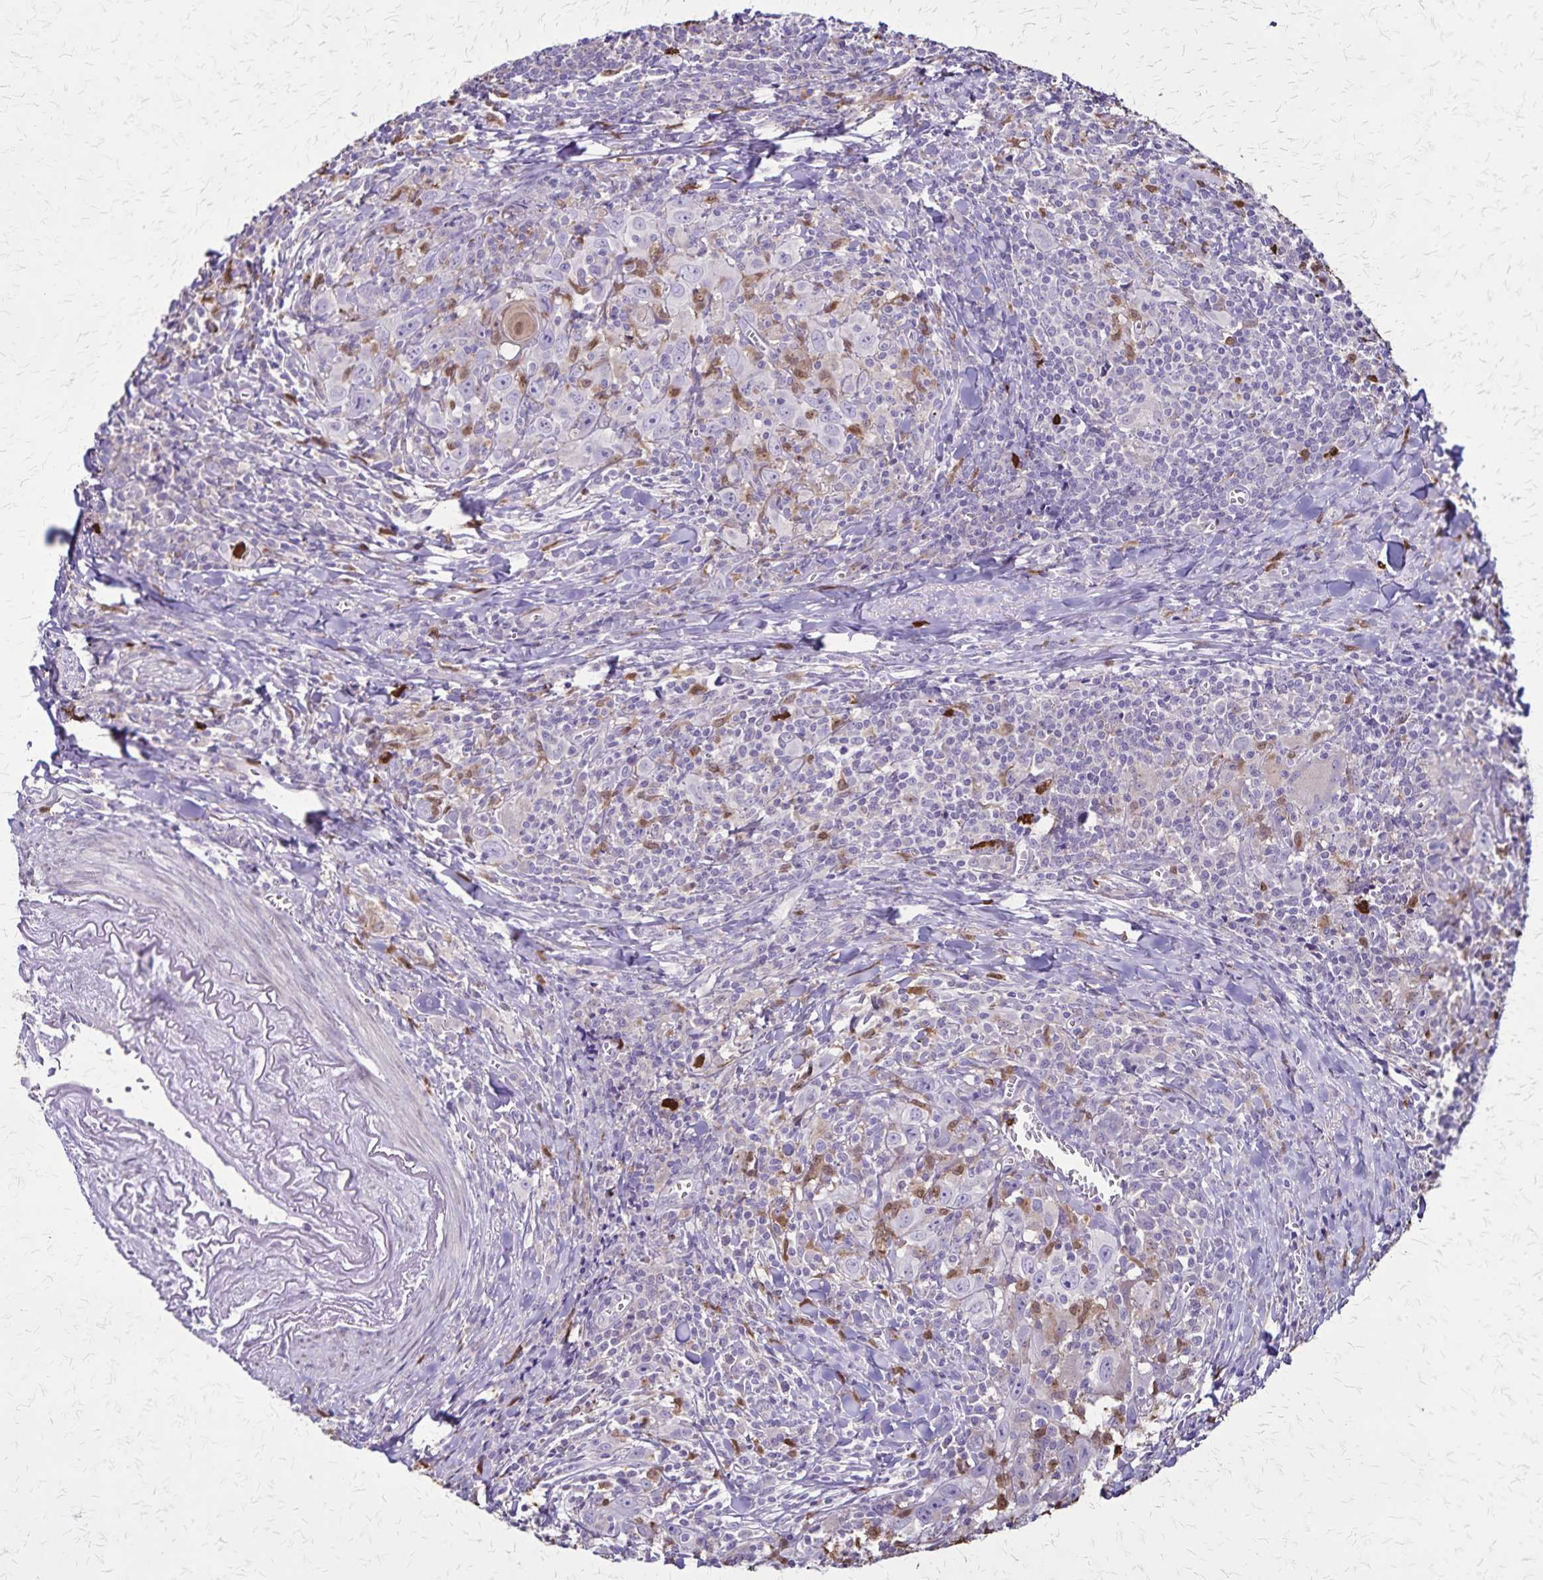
{"staining": {"intensity": "weak", "quantity": "<25%", "location": "nuclear"}, "tissue": "head and neck cancer", "cell_type": "Tumor cells", "image_type": "cancer", "snomed": [{"axis": "morphology", "description": "Squamous cell carcinoma, NOS"}, {"axis": "topography", "description": "Head-Neck"}], "caption": "High power microscopy photomicrograph of an immunohistochemistry micrograph of head and neck cancer, revealing no significant expression in tumor cells.", "gene": "ULBP3", "patient": {"sex": "female", "age": 95}}